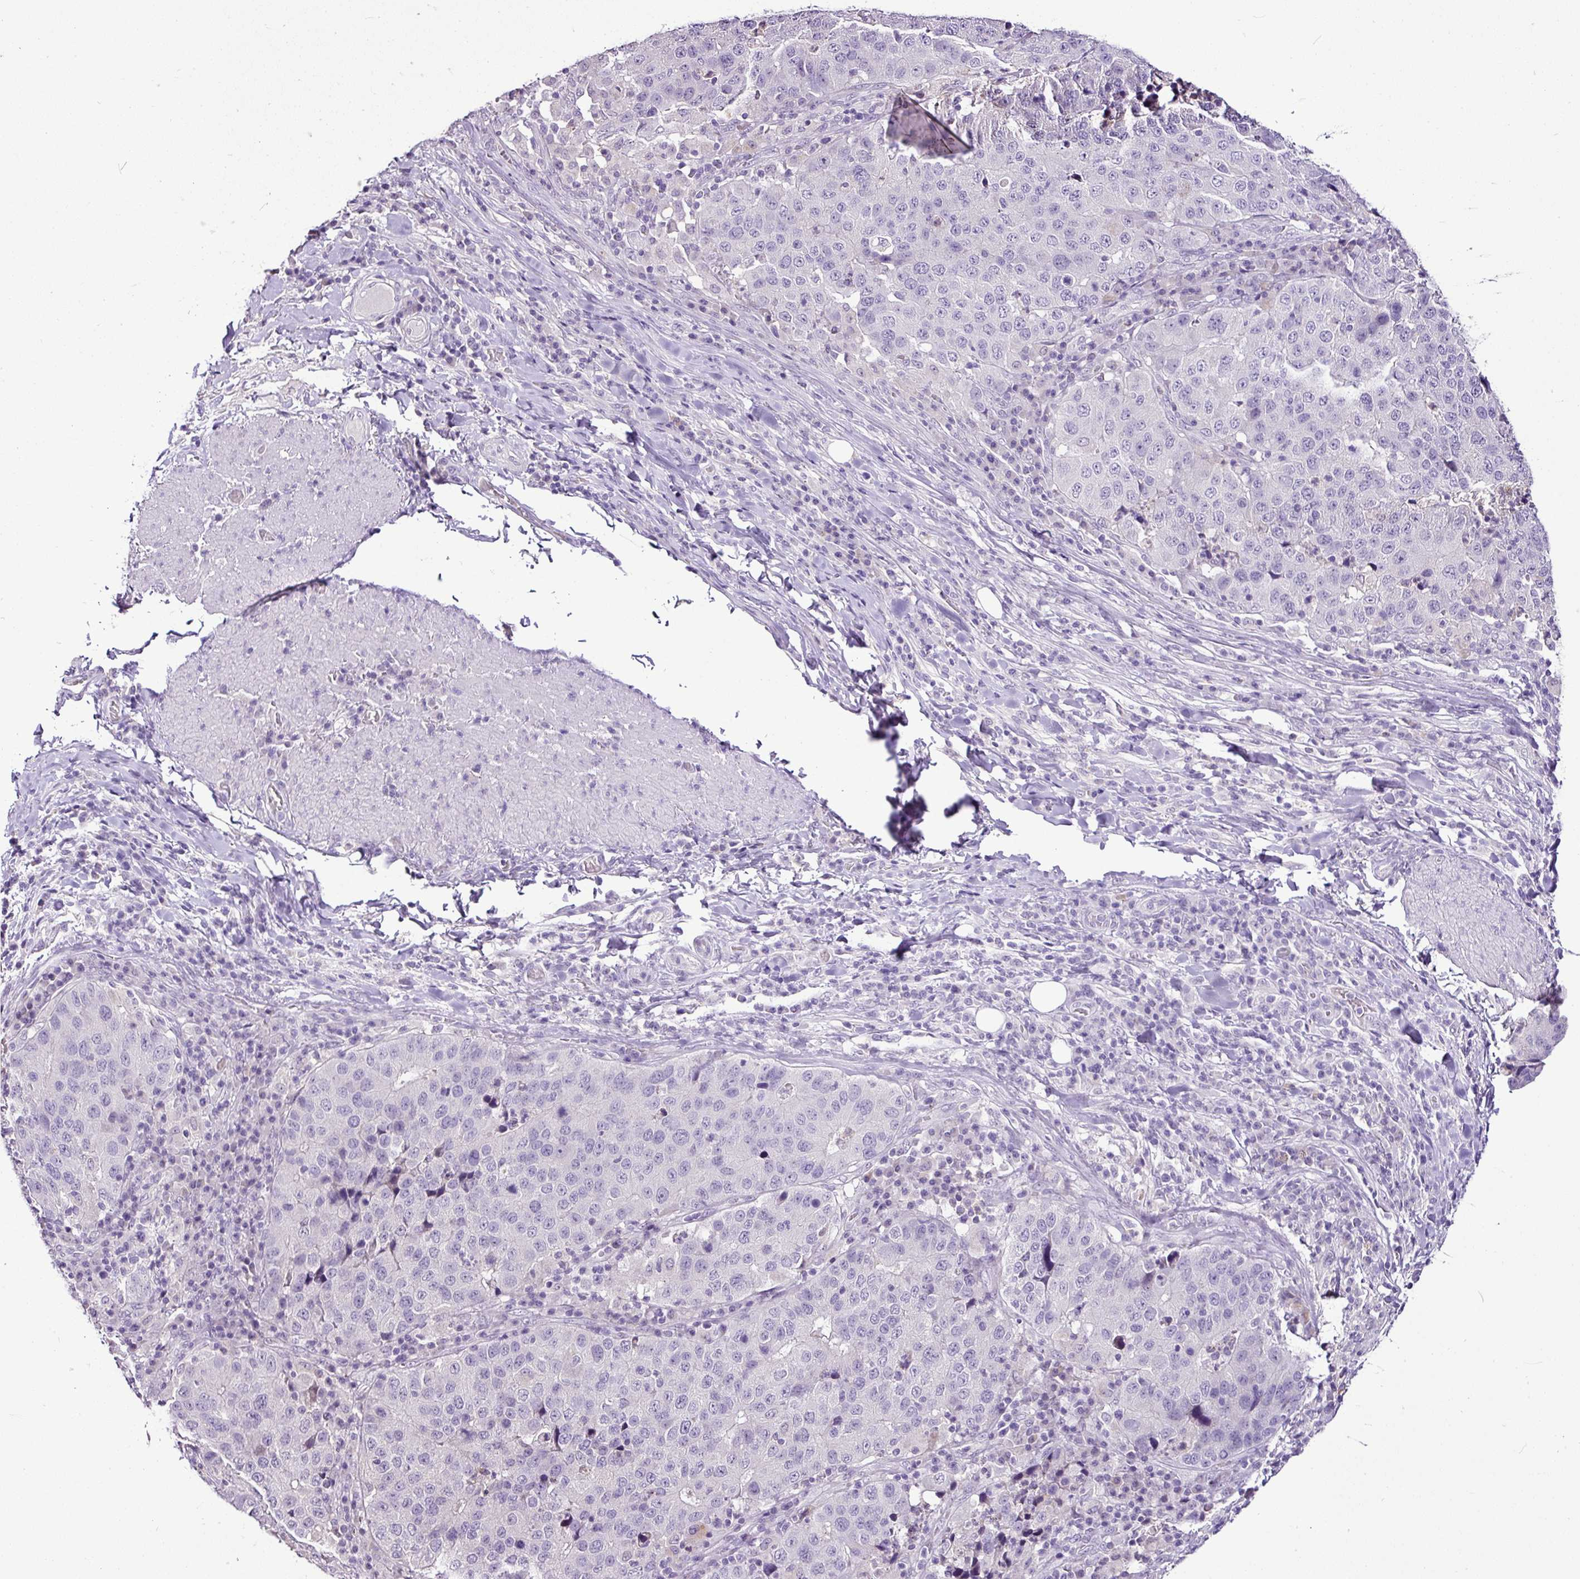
{"staining": {"intensity": "negative", "quantity": "none", "location": "none"}, "tissue": "stomach cancer", "cell_type": "Tumor cells", "image_type": "cancer", "snomed": [{"axis": "morphology", "description": "Adenocarcinoma, NOS"}, {"axis": "topography", "description": "Stomach"}], "caption": "Immunohistochemical staining of human stomach cancer shows no significant expression in tumor cells.", "gene": "ESR1", "patient": {"sex": "male", "age": 71}}